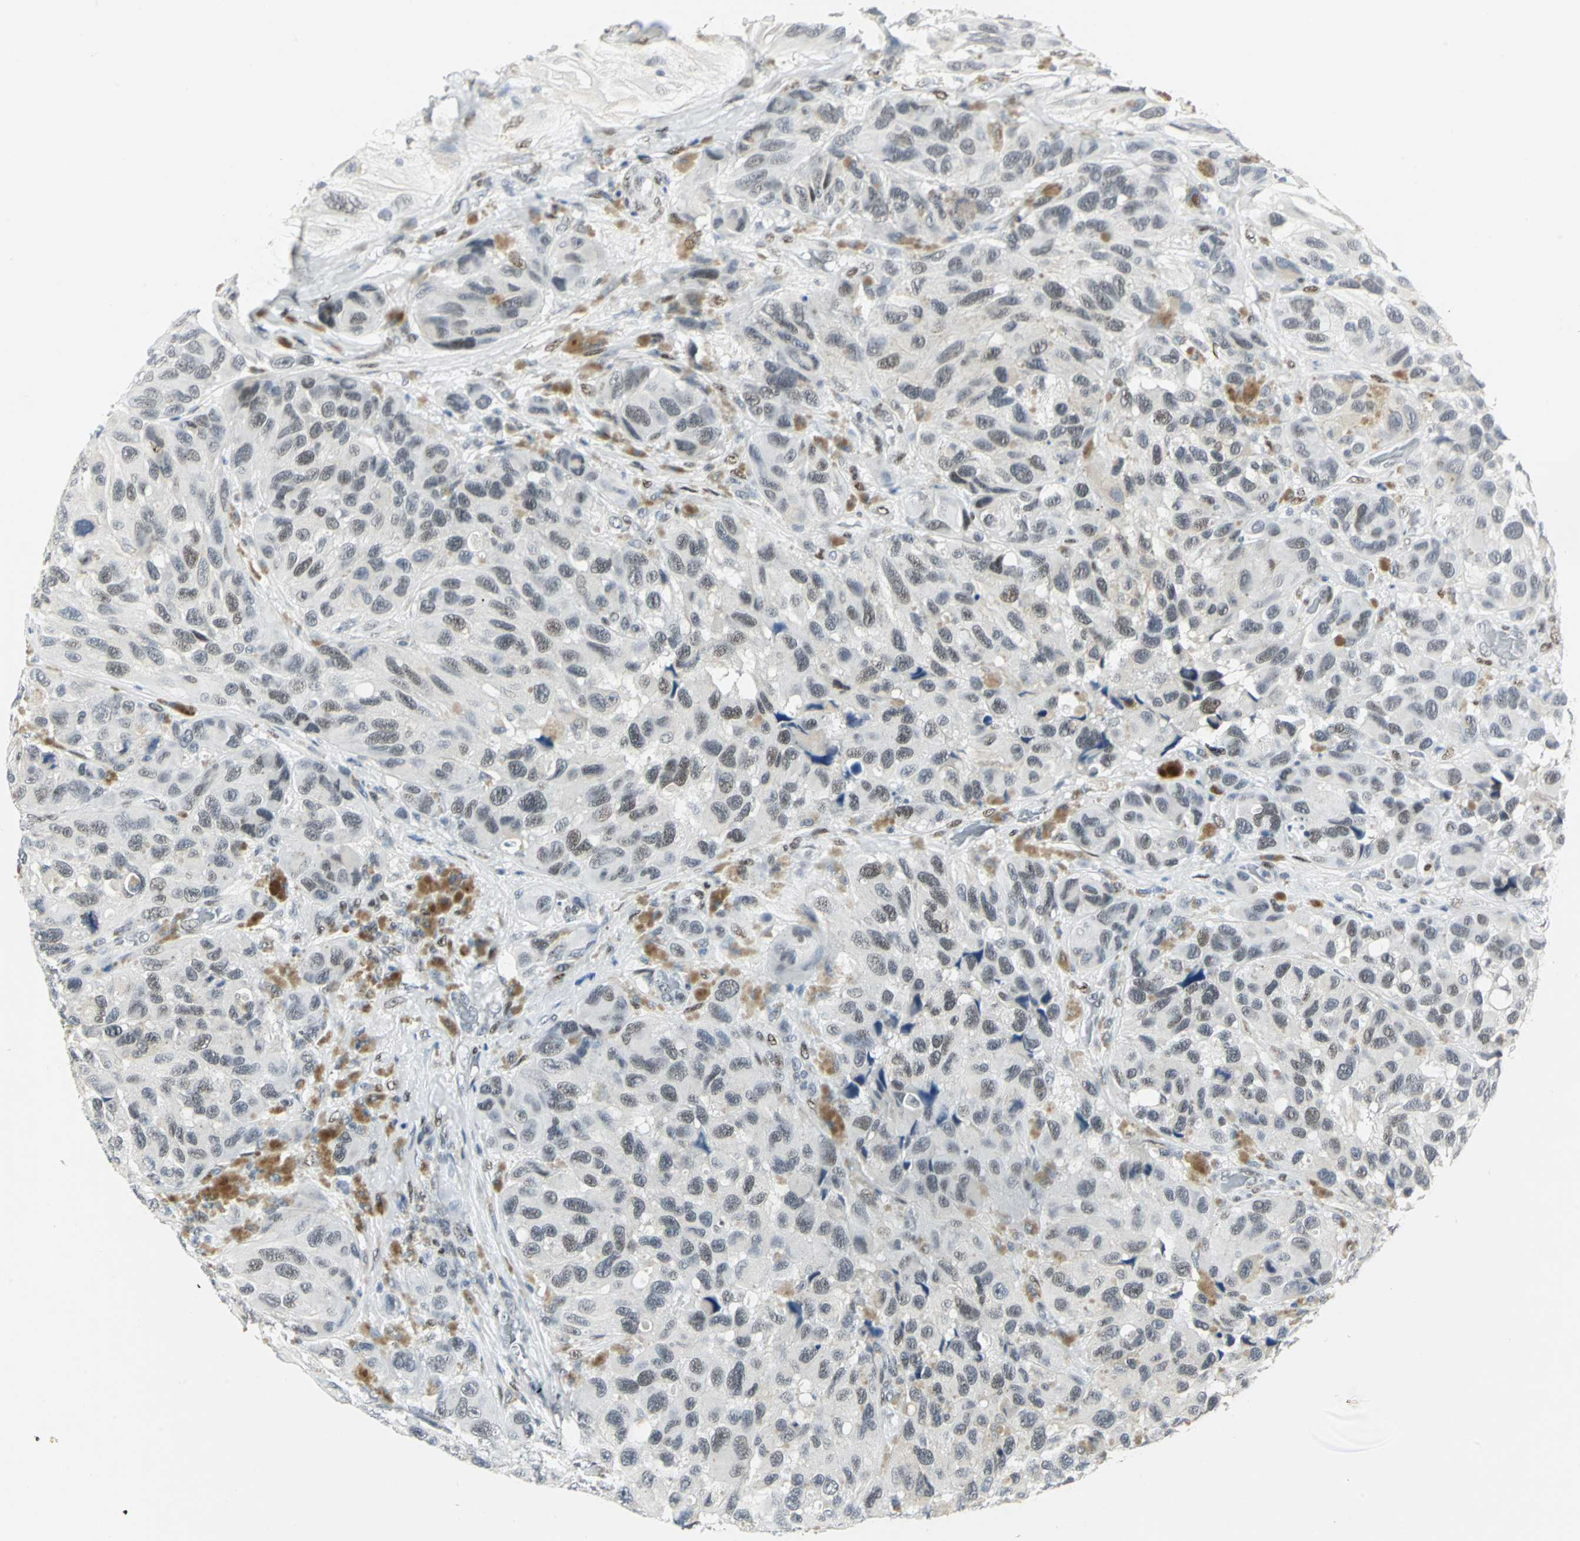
{"staining": {"intensity": "weak", "quantity": "25%-75%", "location": "nuclear"}, "tissue": "melanoma", "cell_type": "Tumor cells", "image_type": "cancer", "snomed": [{"axis": "morphology", "description": "Malignant melanoma, NOS"}, {"axis": "topography", "description": "Skin"}], "caption": "Malignant melanoma stained with a protein marker demonstrates weak staining in tumor cells.", "gene": "MEIS2", "patient": {"sex": "female", "age": 73}}